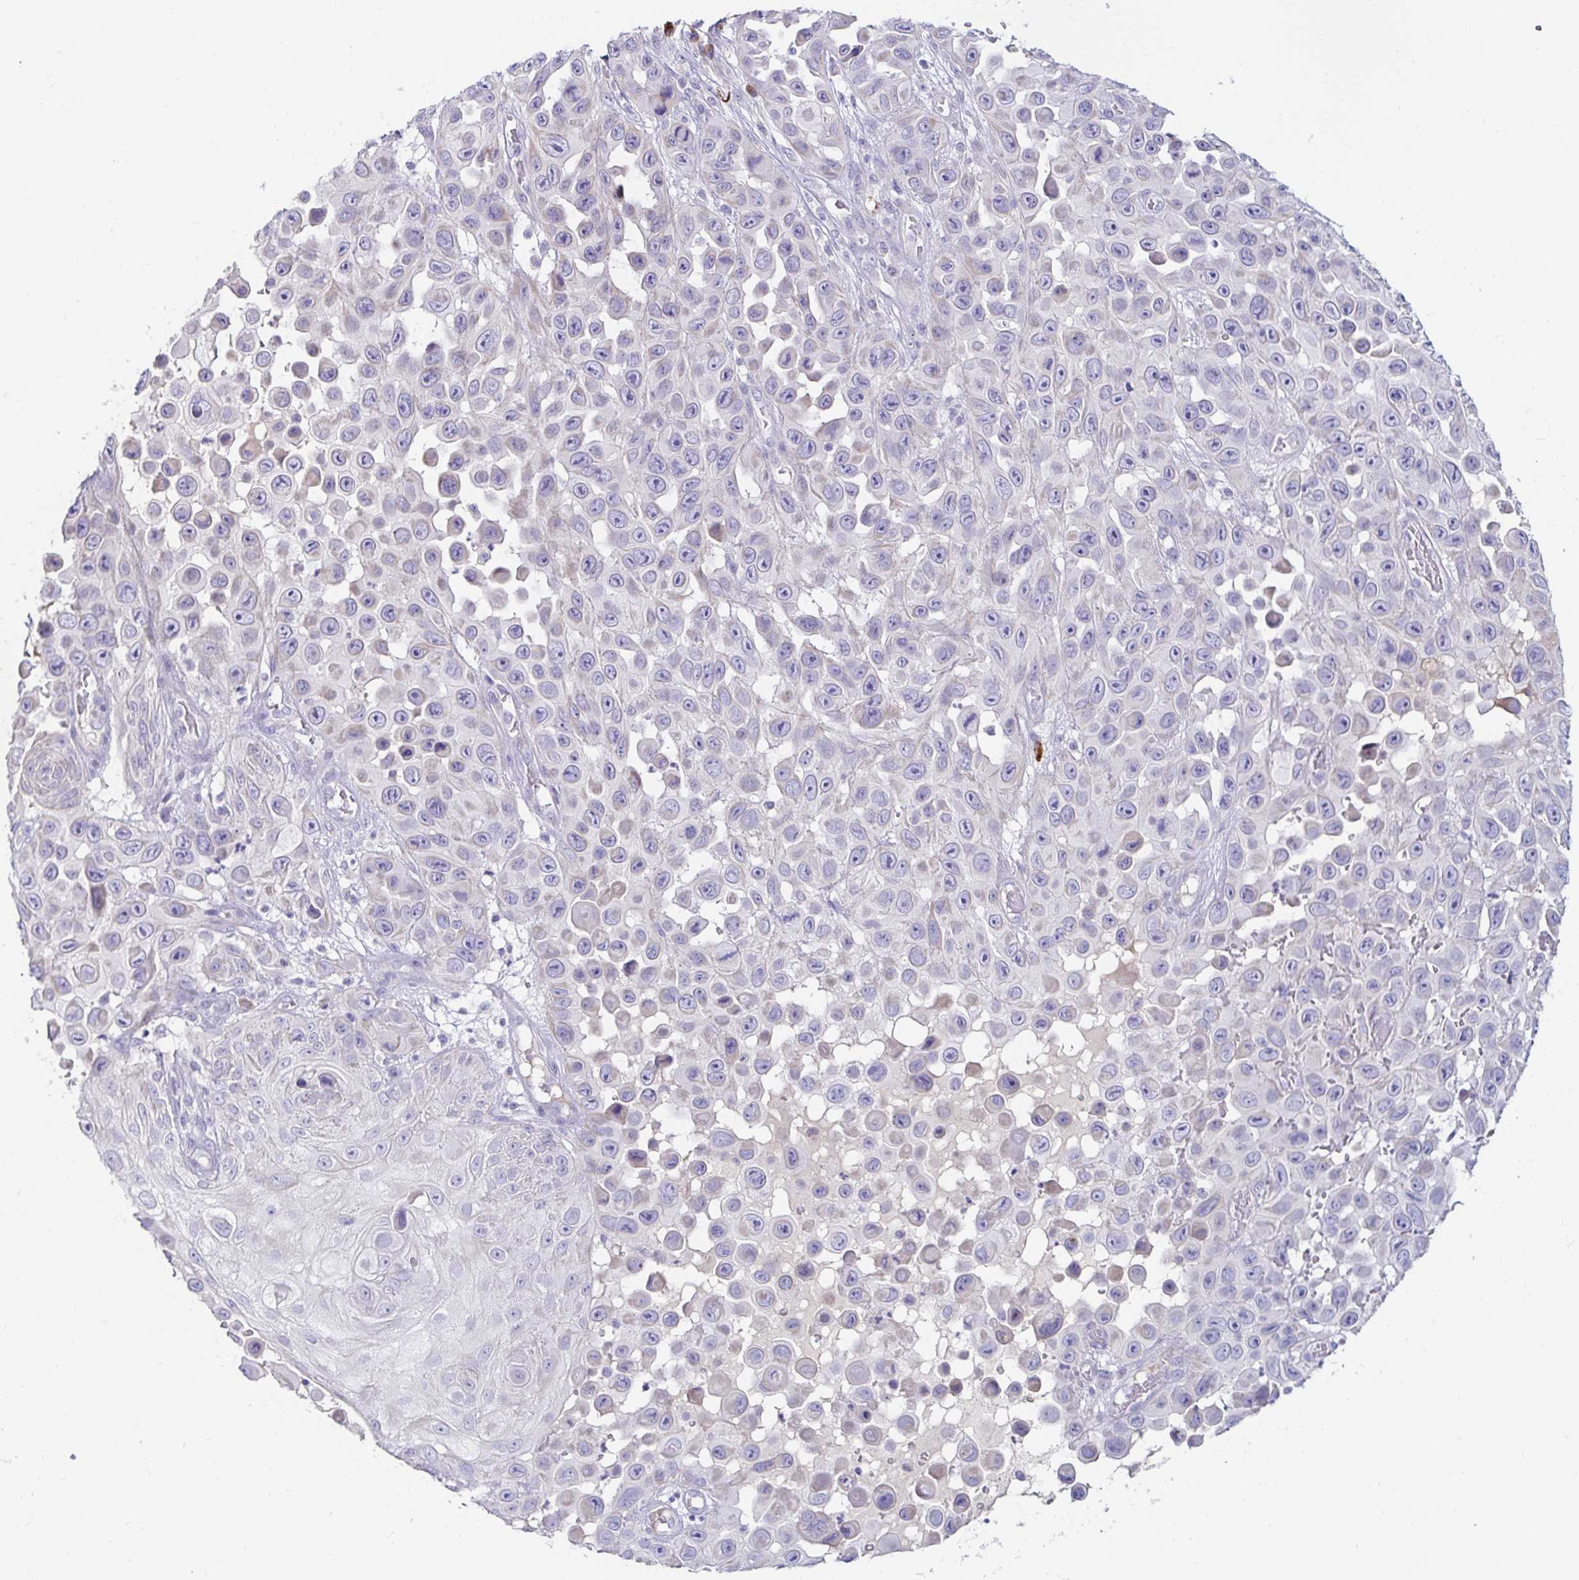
{"staining": {"intensity": "negative", "quantity": "none", "location": "none"}, "tissue": "skin cancer", "cell_type": "Tumor cells", "image_type": "cancer", "snomed": [{"axis": "morphology", "description": "Squamous cell carcinoma, NOS"}, {"axis": "topography", "description": "Skin"}], "caption": "Micrograph shows no protein positivity in tumor cells of skin cancer (squamous cell carcinoma) tissue.", "gene": "C4orf17", "patient": {"sex": "male", "age": 81}}